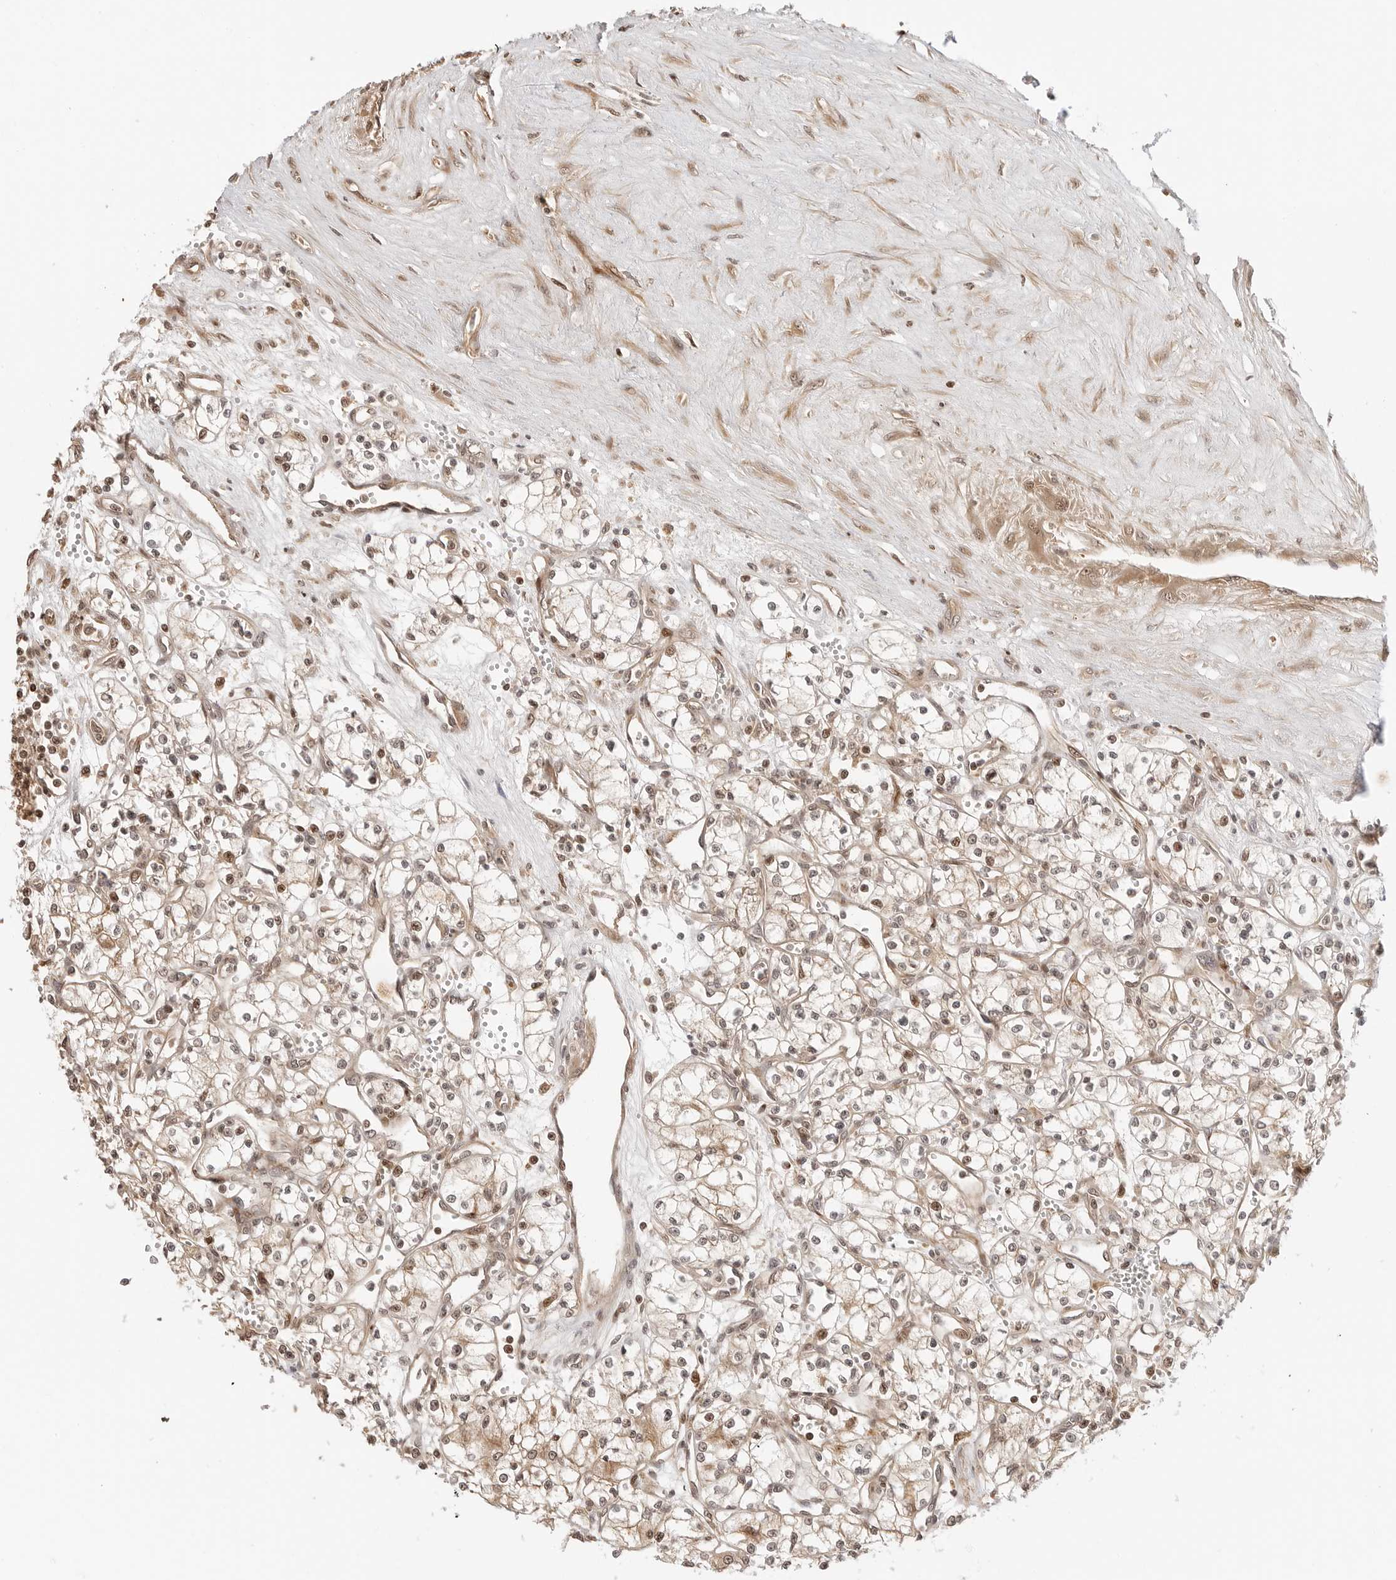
{"staining": {"intensity": "moderate", "quantity": ">75%", "location": "cytoplasmic/membranous,nuclear"}, "tissue": "renal cancer", "cell_type": "Tumor cells", "image_type": "cancer", "snomed": [{"axis": "morphology", "description": "Adenocarcinoma, NOS"}, {"axis": "topography", "description": "Kidney"}], "caption": "Renal cancer stained for a protein (brown) demonstrates moderate cytoplasmic/membranous and nuclear positive positivity in approximately >75% of tumor cells.", "gene": "GEM", "patient": {"sex": "male", "age": 59}}